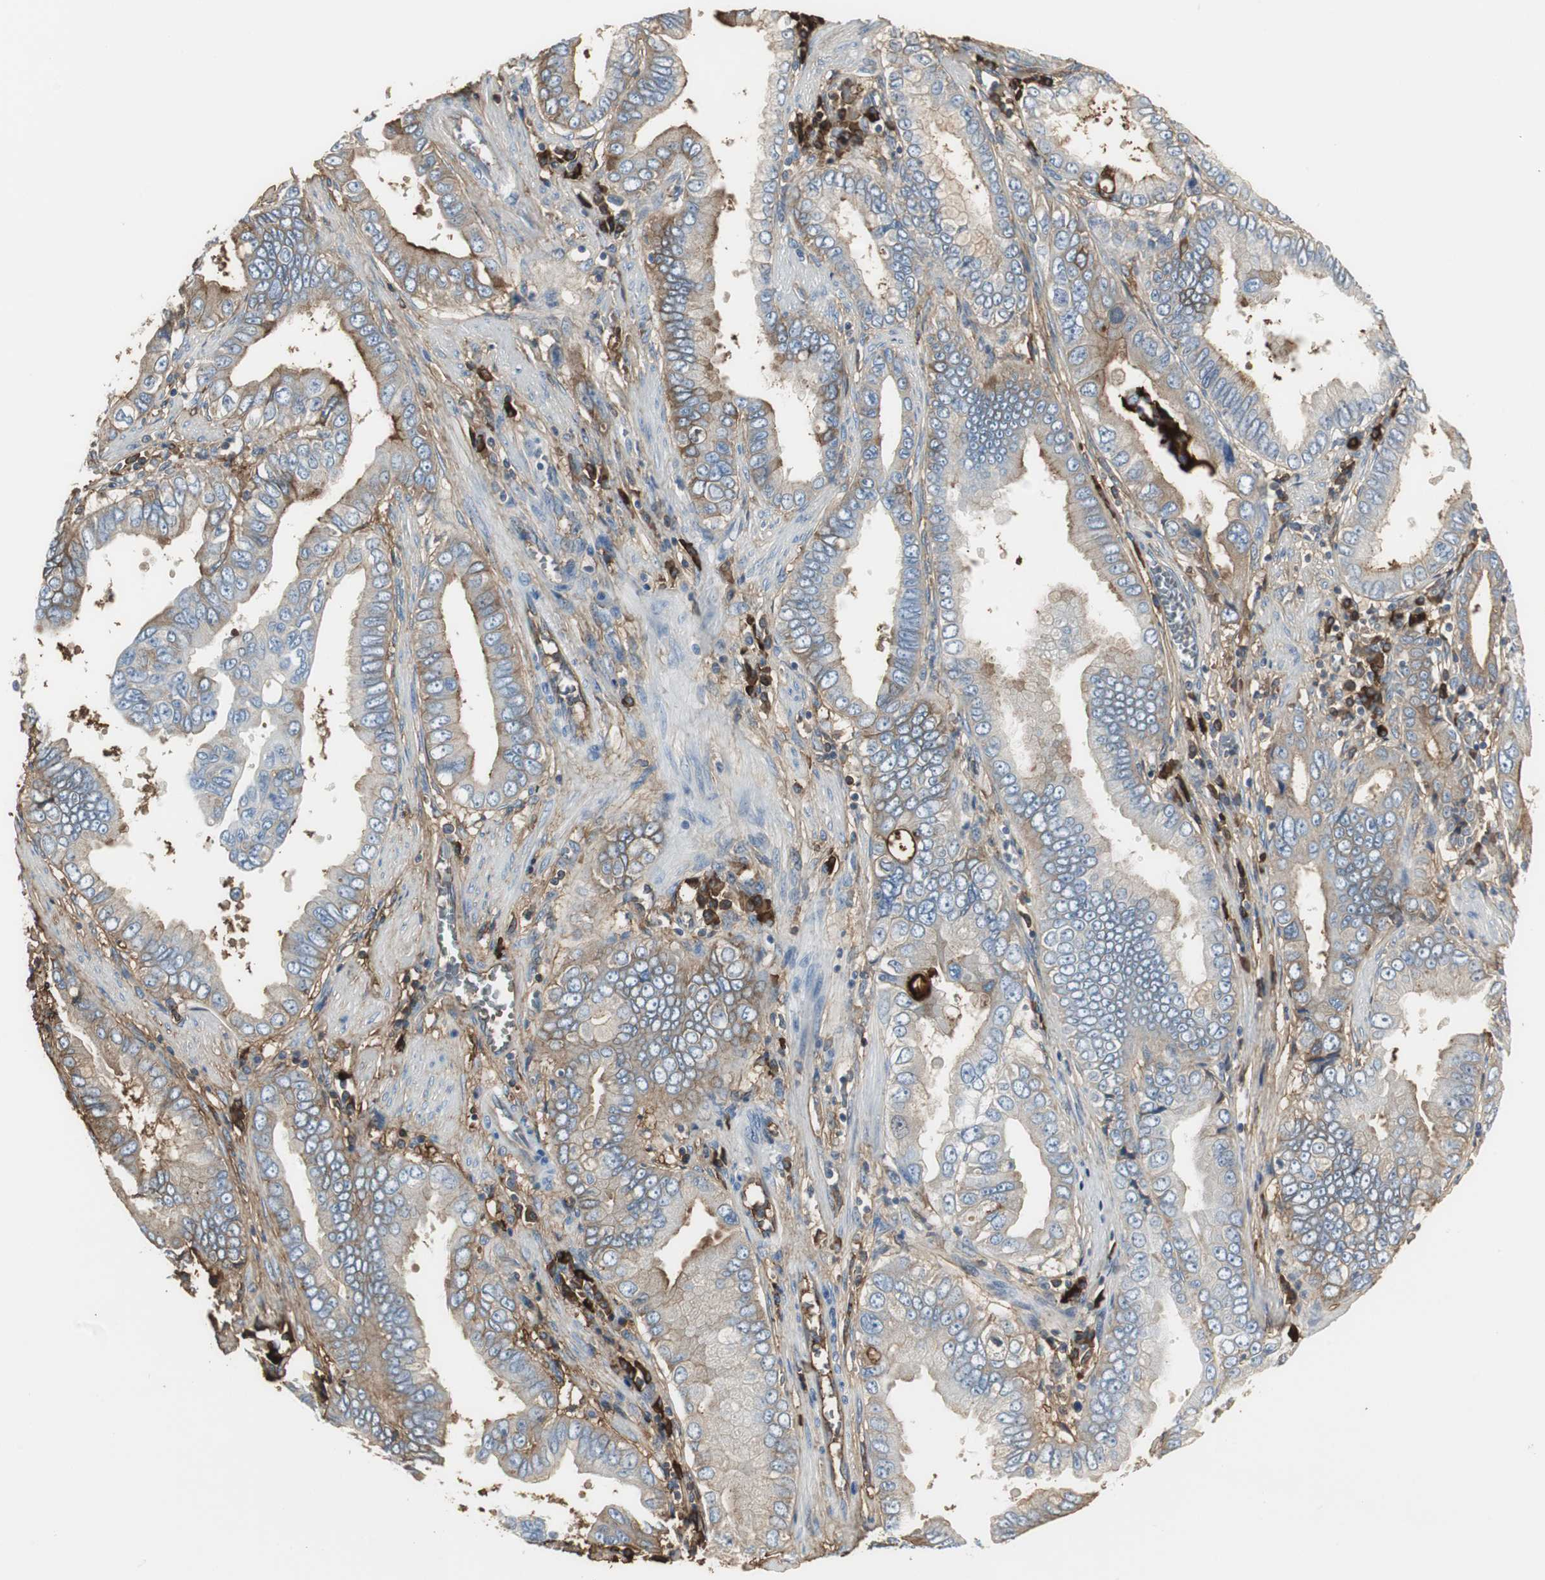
{"staining": {"intensity": "weak", "quantity": "25%-75%", "location": "cytoplasmic/membranous"}, "tissue": "pancreatic cancer", "cell_type": "Tumor cells", "image_type": "cancer", "snomed": [{"axis": "morphology", "description": "Normal tissue, NOS"}, {"axis": "topography", "description": "Lymph node"}], "caption": "Human pancreatic cancer stained with a brown dye exhibits weak cytoplasmic/membranous positive positivity in approximately 25%-75% of tumor cells.", "gene": "IGHA1", "patient": {"sex": "male", "age": 50}}